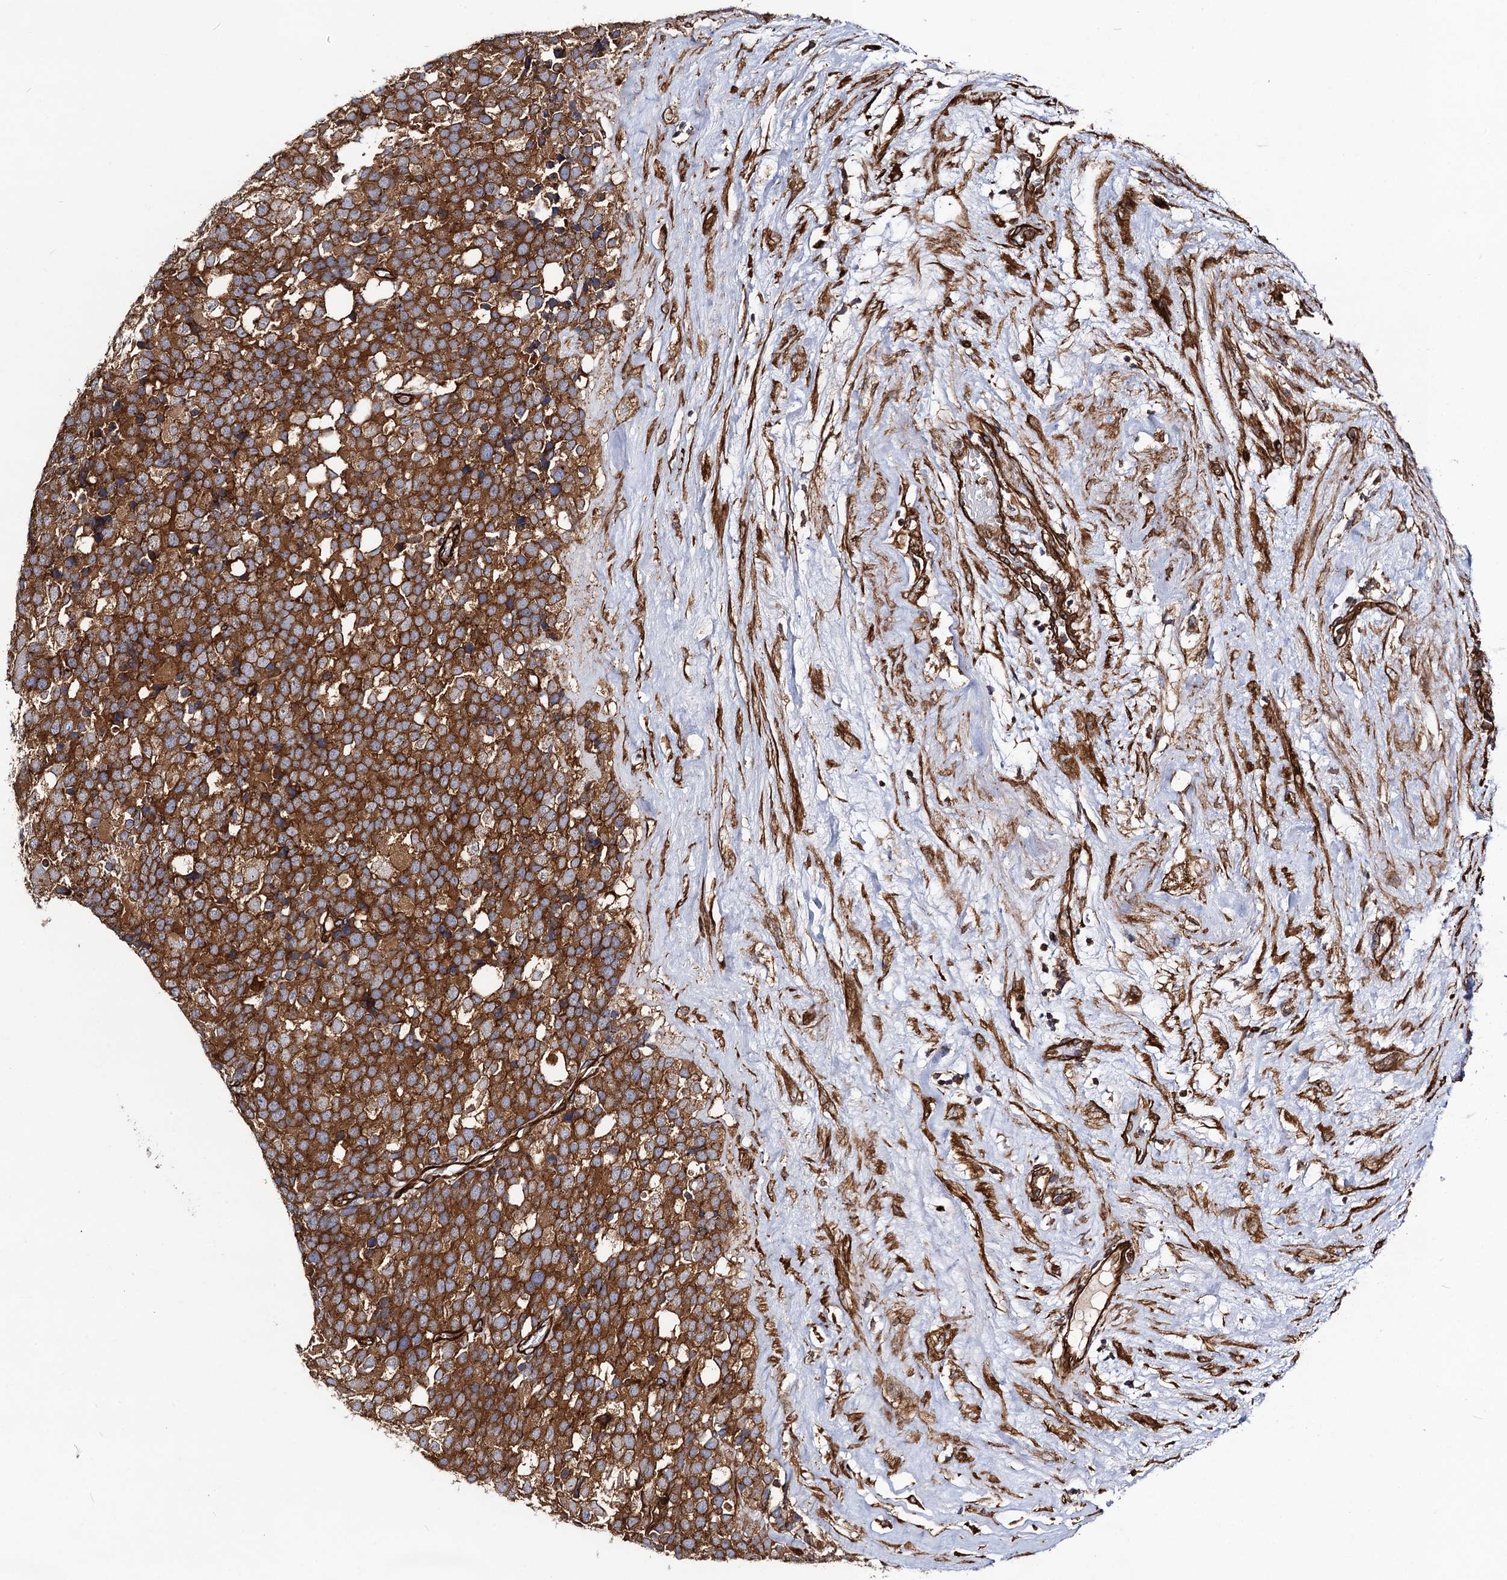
{"staining": {"intensity": "strong", "quantity": ">75%", "location": "cytoplasmic/membranous"}, "tissue": "testis cancer", "cell_type": "Tumor cells", "image_type": "cancer", "snomed": [{"axis": "morphology", "description": "Seminoma, NOS"}, {"axis": "topography", "description": "Testis"}], "caption": "Brown immunohistochemical staining in human testis cancer demonstrates strong cytoplasmic/membranous staining in approximately >75% of tumor cells.", "gene": "CIP2A", "patient": {"sex": "male", "age": 71}}